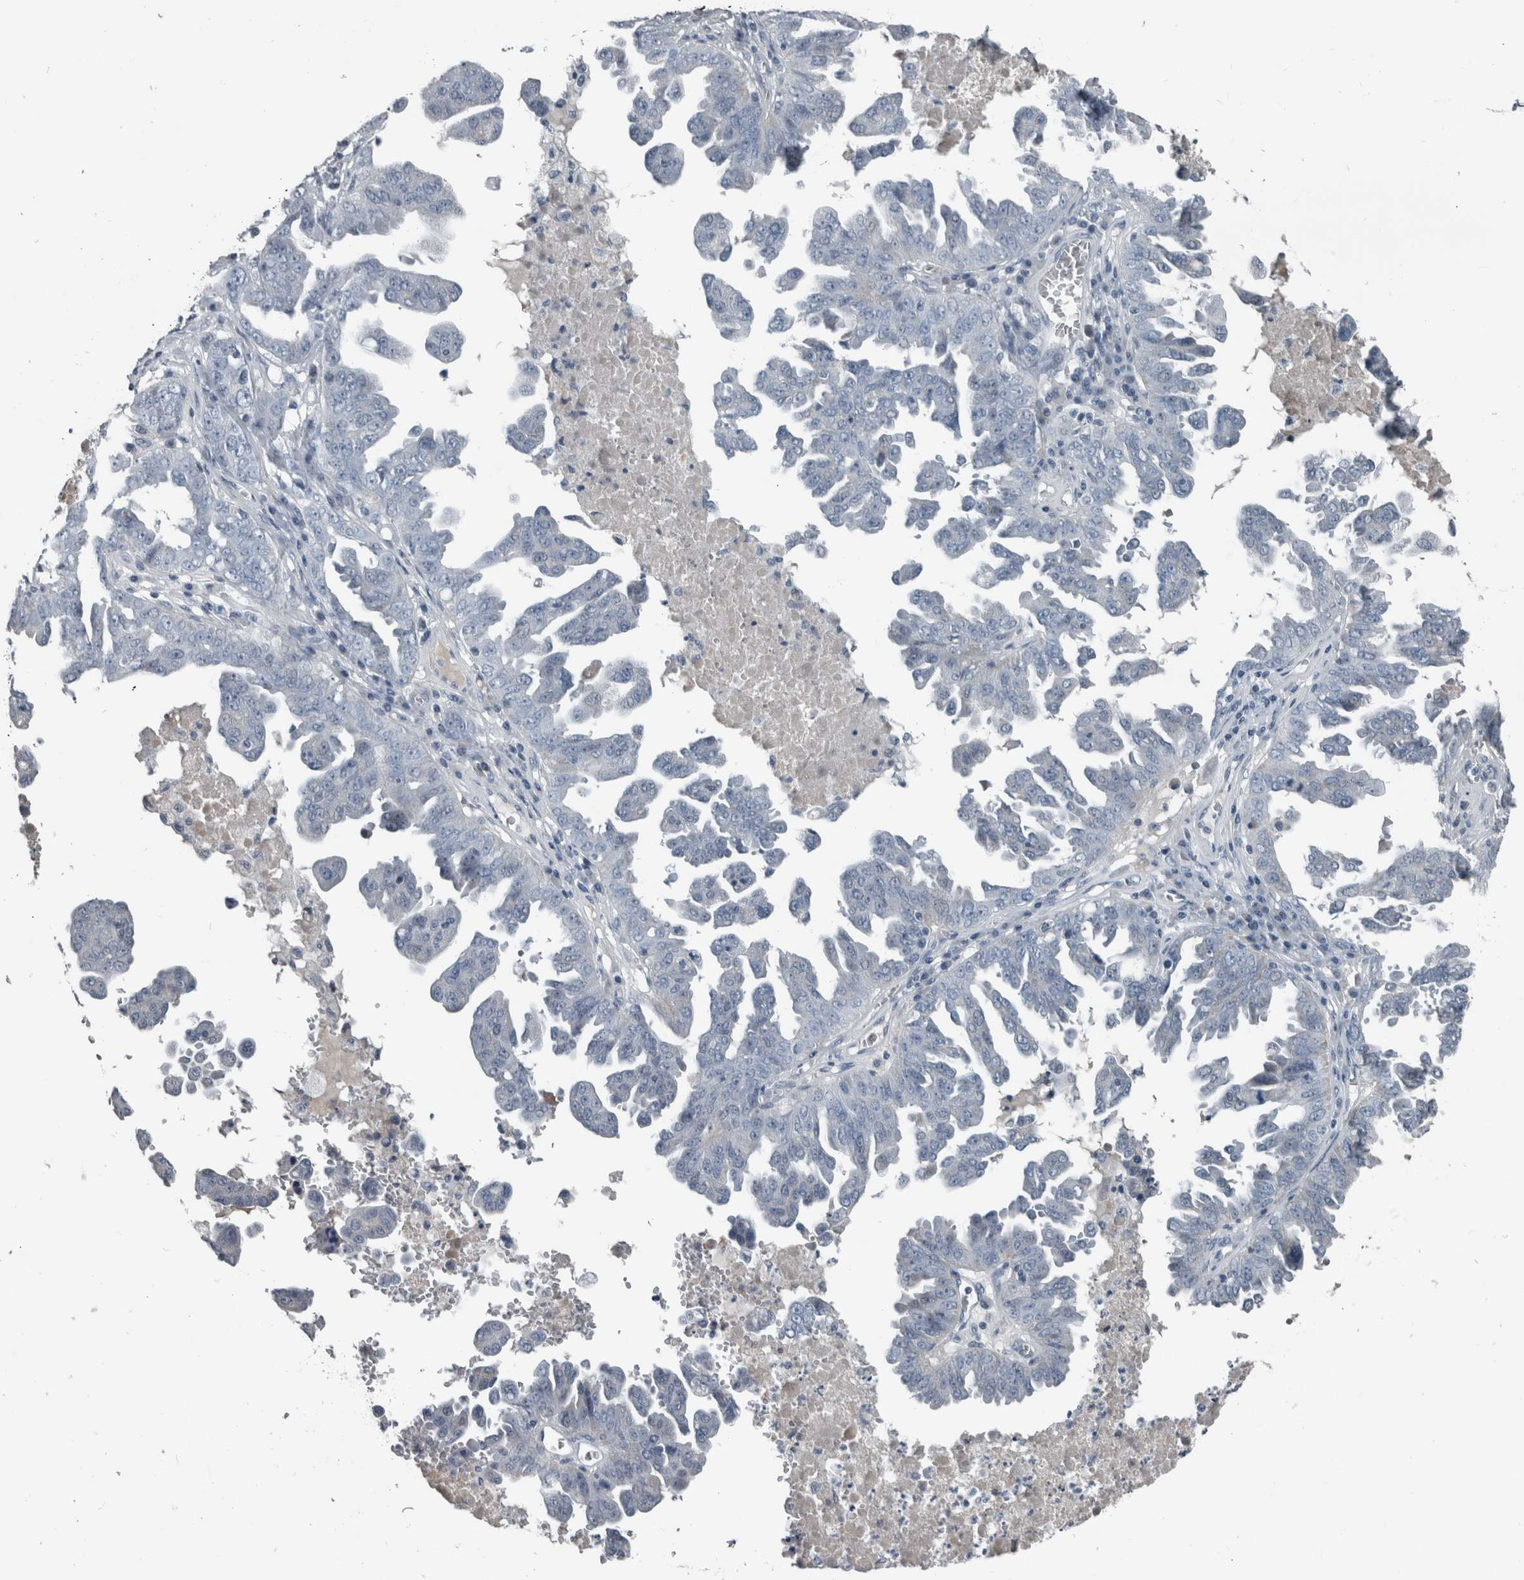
{"staining": {"intensity": "negative", "quantity": "none", "location": "none"}, "tissue": "ovarian cancer", "cell_type": "Tumor cells", "image_type": "cancer", "snomed": [{"axis": "morphology", "description": "Carcinoma, endometroid"}, {"axis": "topography", "description": "Ovary"}], "caption": "Ovarian cancer (endometroid carcinoma) stained for a protein using immunohistochemistry (IHC) displays no positivity tumor cells.", "gene": "KRT20", "patient": {"sex": "female", "age": 62}}